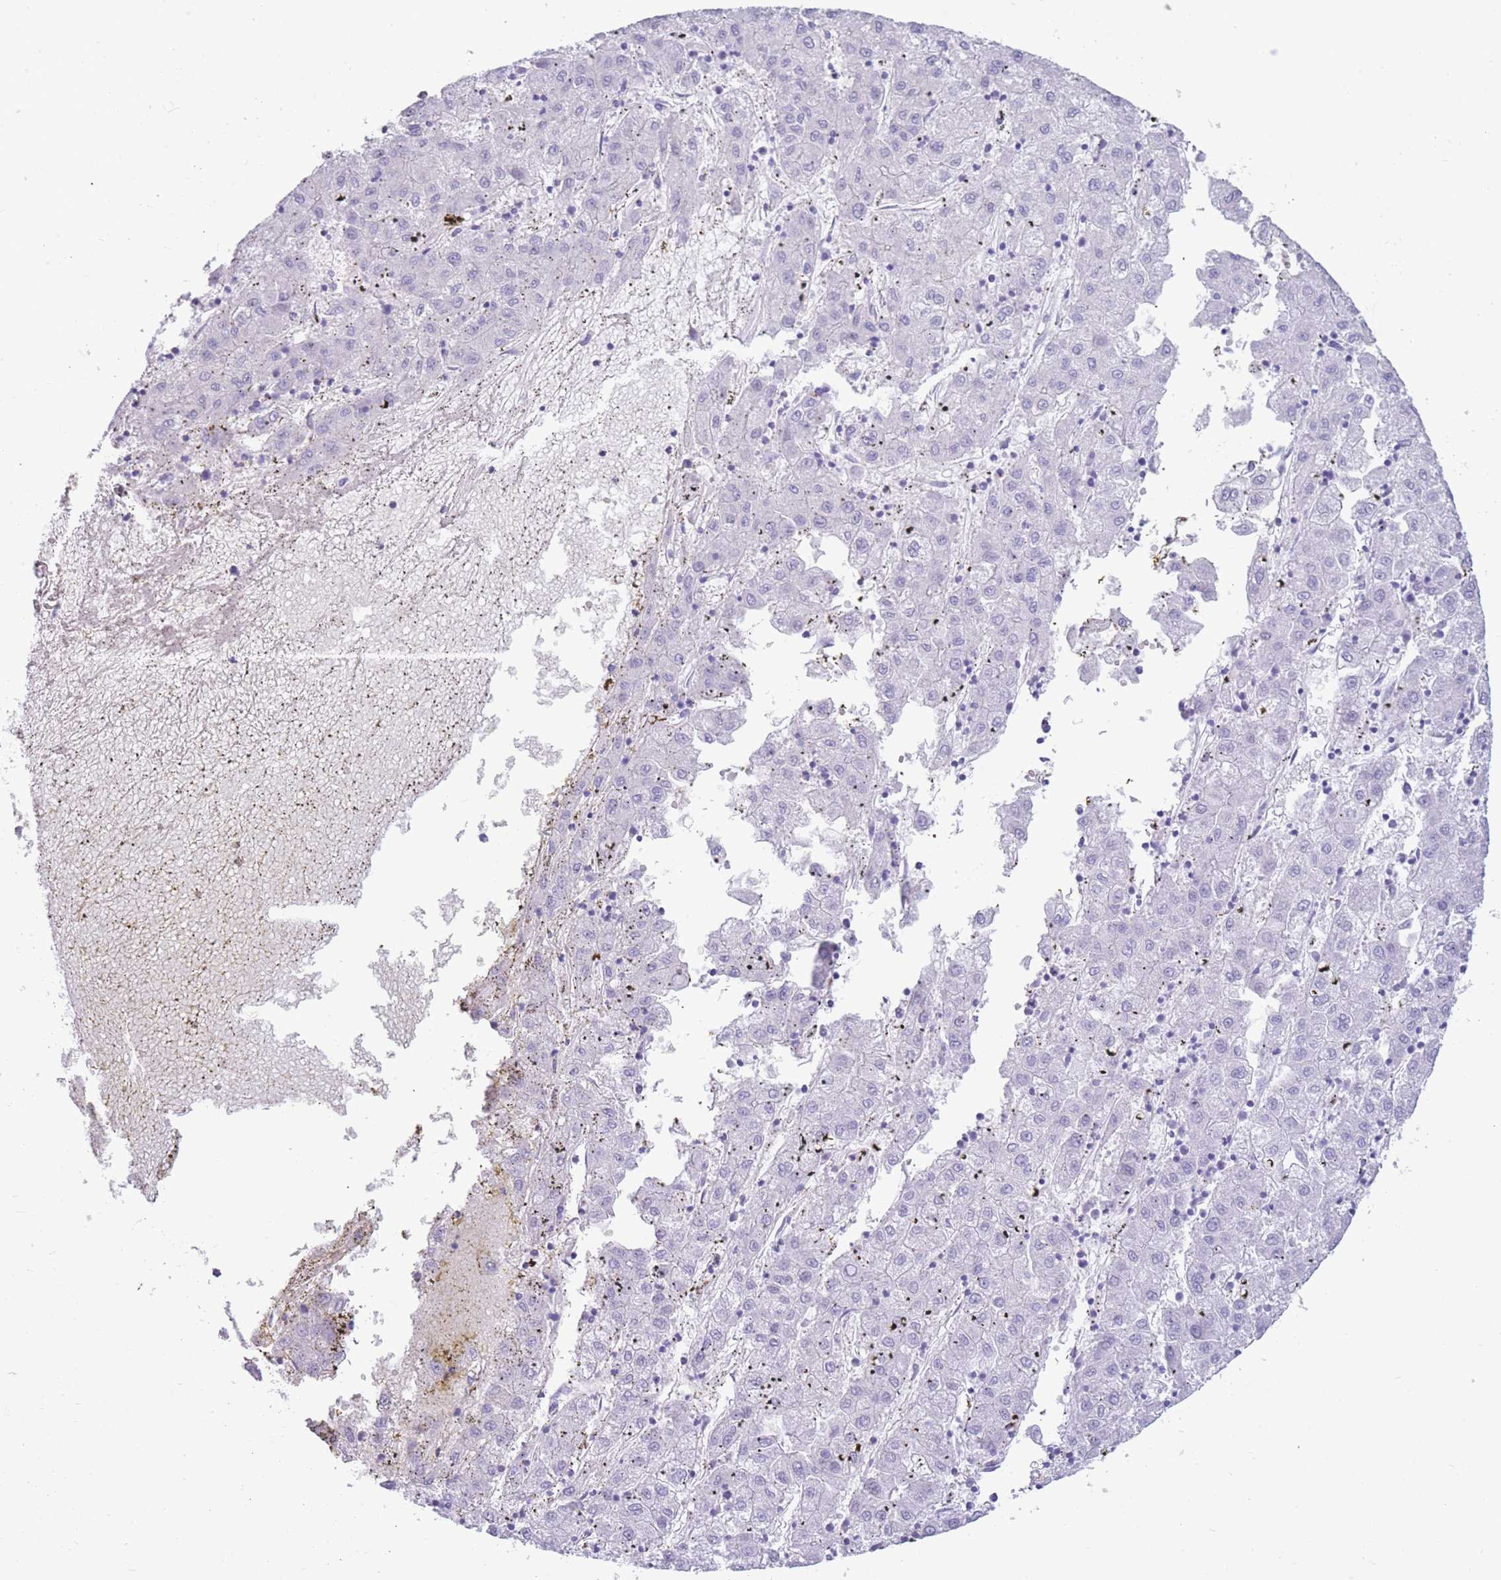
{"staining": {"intensity": "negative", "quantity": "none", "location": "none"}, "tissue": "liver cancer", "cell_type": "Tumor cells", "image_type": "cancer", "snomed": [{"axis": "morphology", "description": "Carcinoma, Hepatocellular, NOS"}, {"axis": "topography", "description": "Liver"}], "caption": "Protein analysis of liver cancer (hepatocellular carcinoma) reveals no significant staining in tumor cells.", "gene": "MTSS2", "patient": {"sex": "male", "age": 72}}